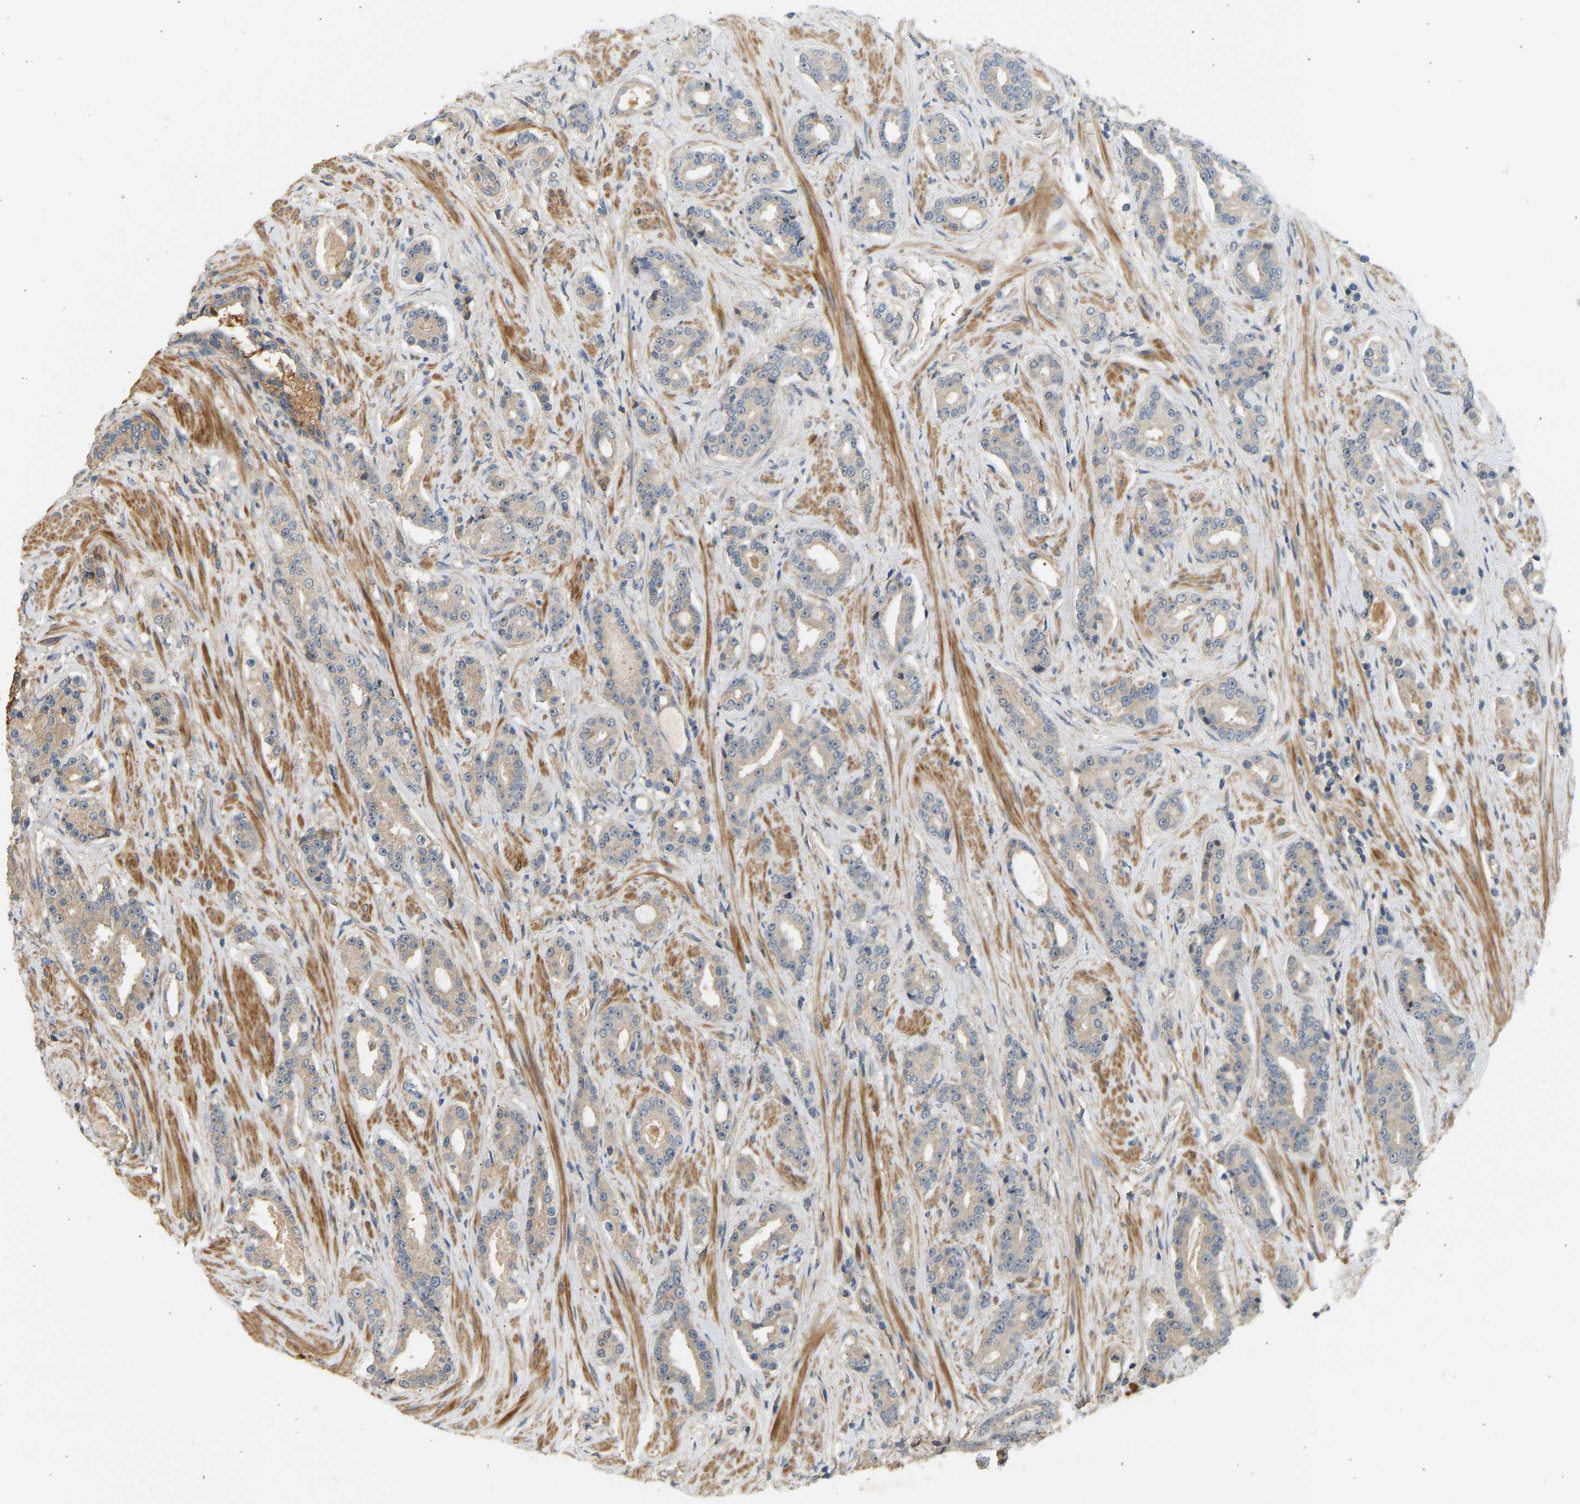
{"staining": {"intensity": "weak", "quantity": "<25%", "location": "cytoplasmic/membranous"}, "tissue": "prostate cancer", "cell_type": "Tumor cells", "image_type": "cancer", "snomed": [{"axis": "morphology", "description": "Adenocarcinoma, High grade"}, {"axis": "topography", "description": "Prostate"}], "caption": "Immunohistochemistry image of prostate cancer (adenocarcinoma (high-grade)) stained for a protein (brown), which demonstrates no staining in tumor cells.", "gene": "RGL1", "patient": {"sex": "male", "age": 71}}